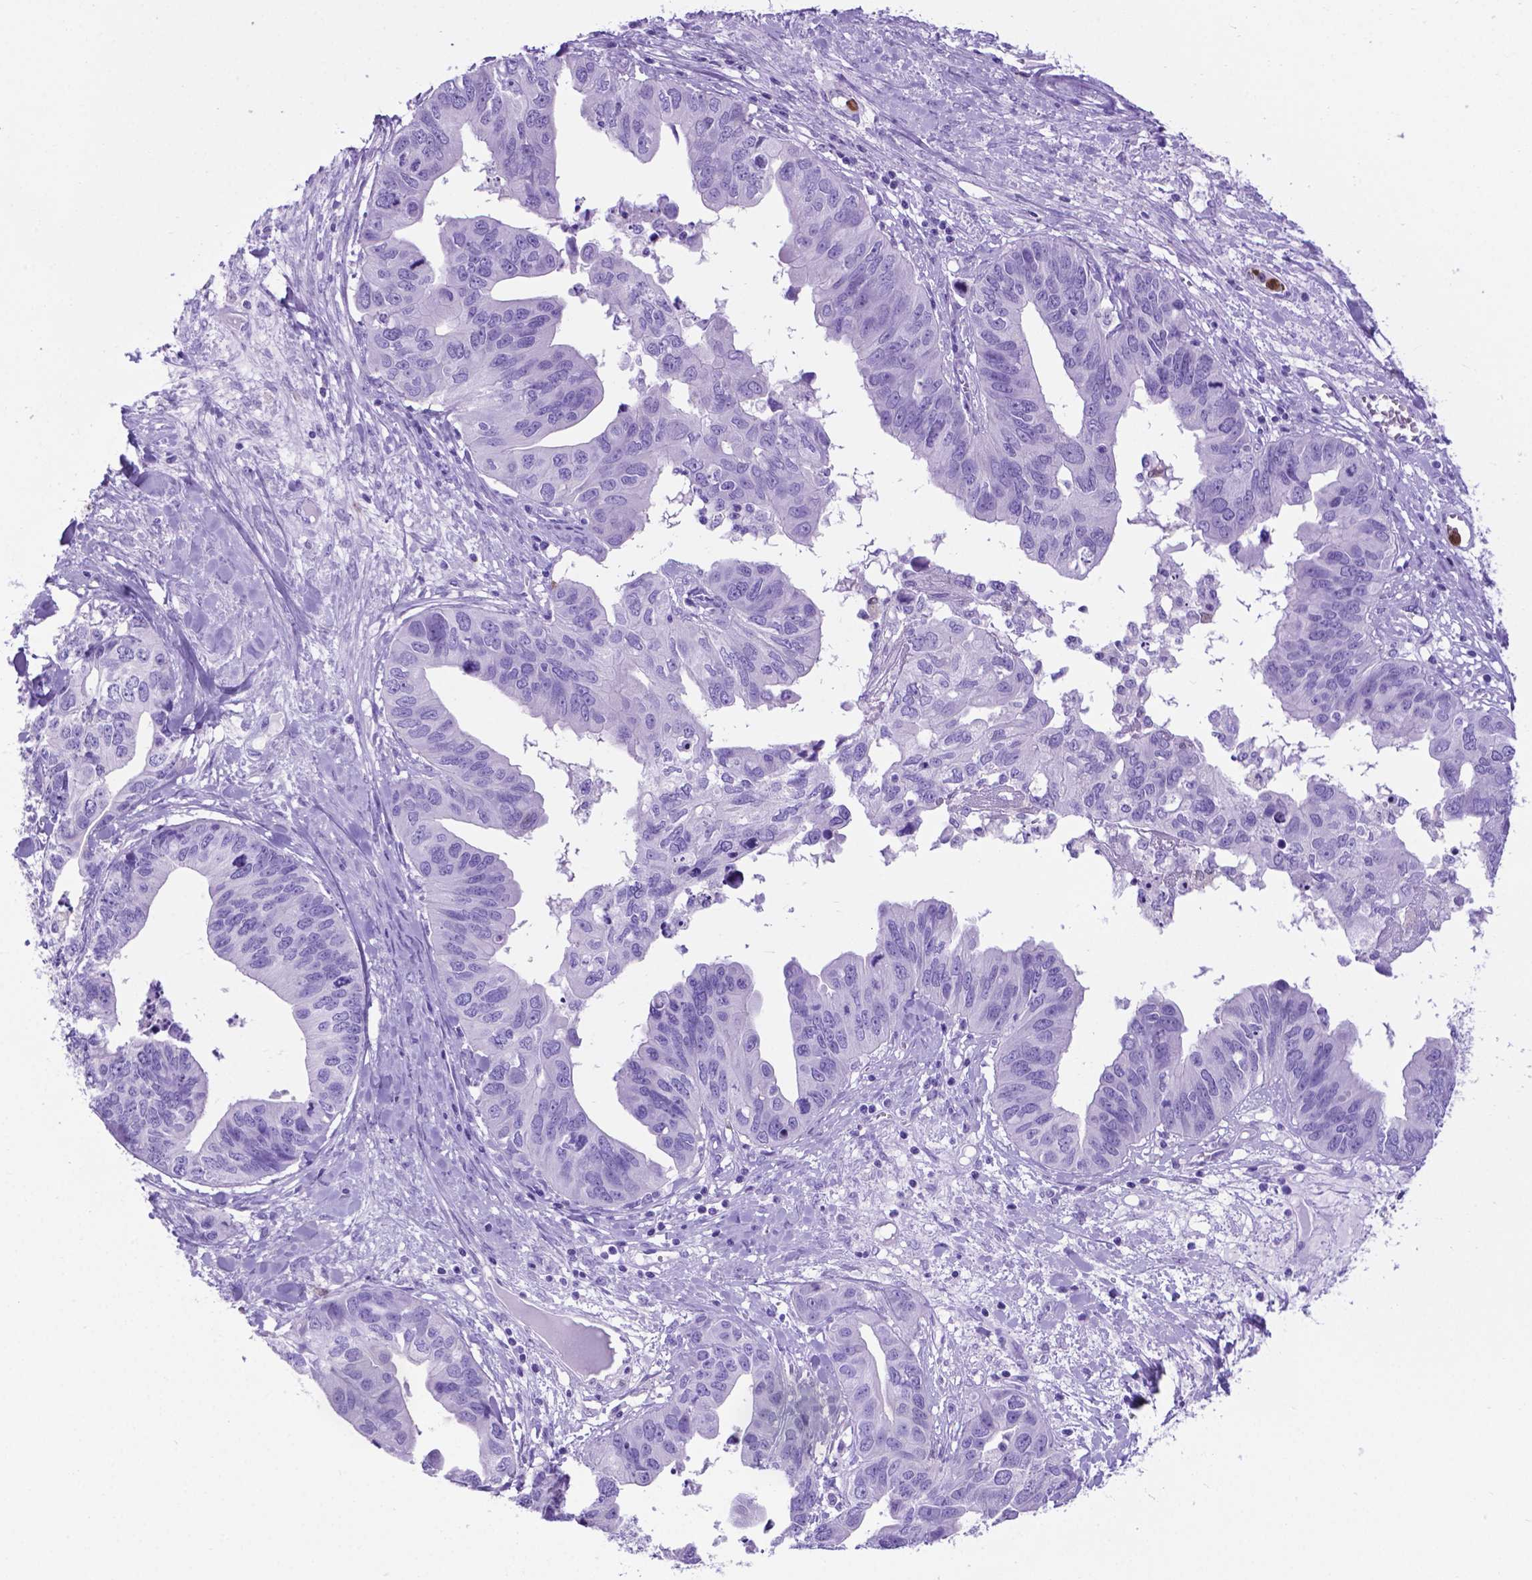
{"staining": {"intensity": "negative", "quantity": "none", "location": "none"}, "tissue": "ovarian cancer", "cell_type": "Tumor cells", "image_type": "cancer", "snomed": [{"axis": "morphology", "description": "Cystadenocarcinoma, mucinous, NOS"}, {"axis": "topography", "description": "Ovary"}], "caption": "IHC micrograph of human ovarian mucinous cystadenocarcinoma stained for a protein (brown), which demonstrates no positivity in tumor cells.", "gene": "LZTR1", "patient": {"sex": "female", "age": 76}}